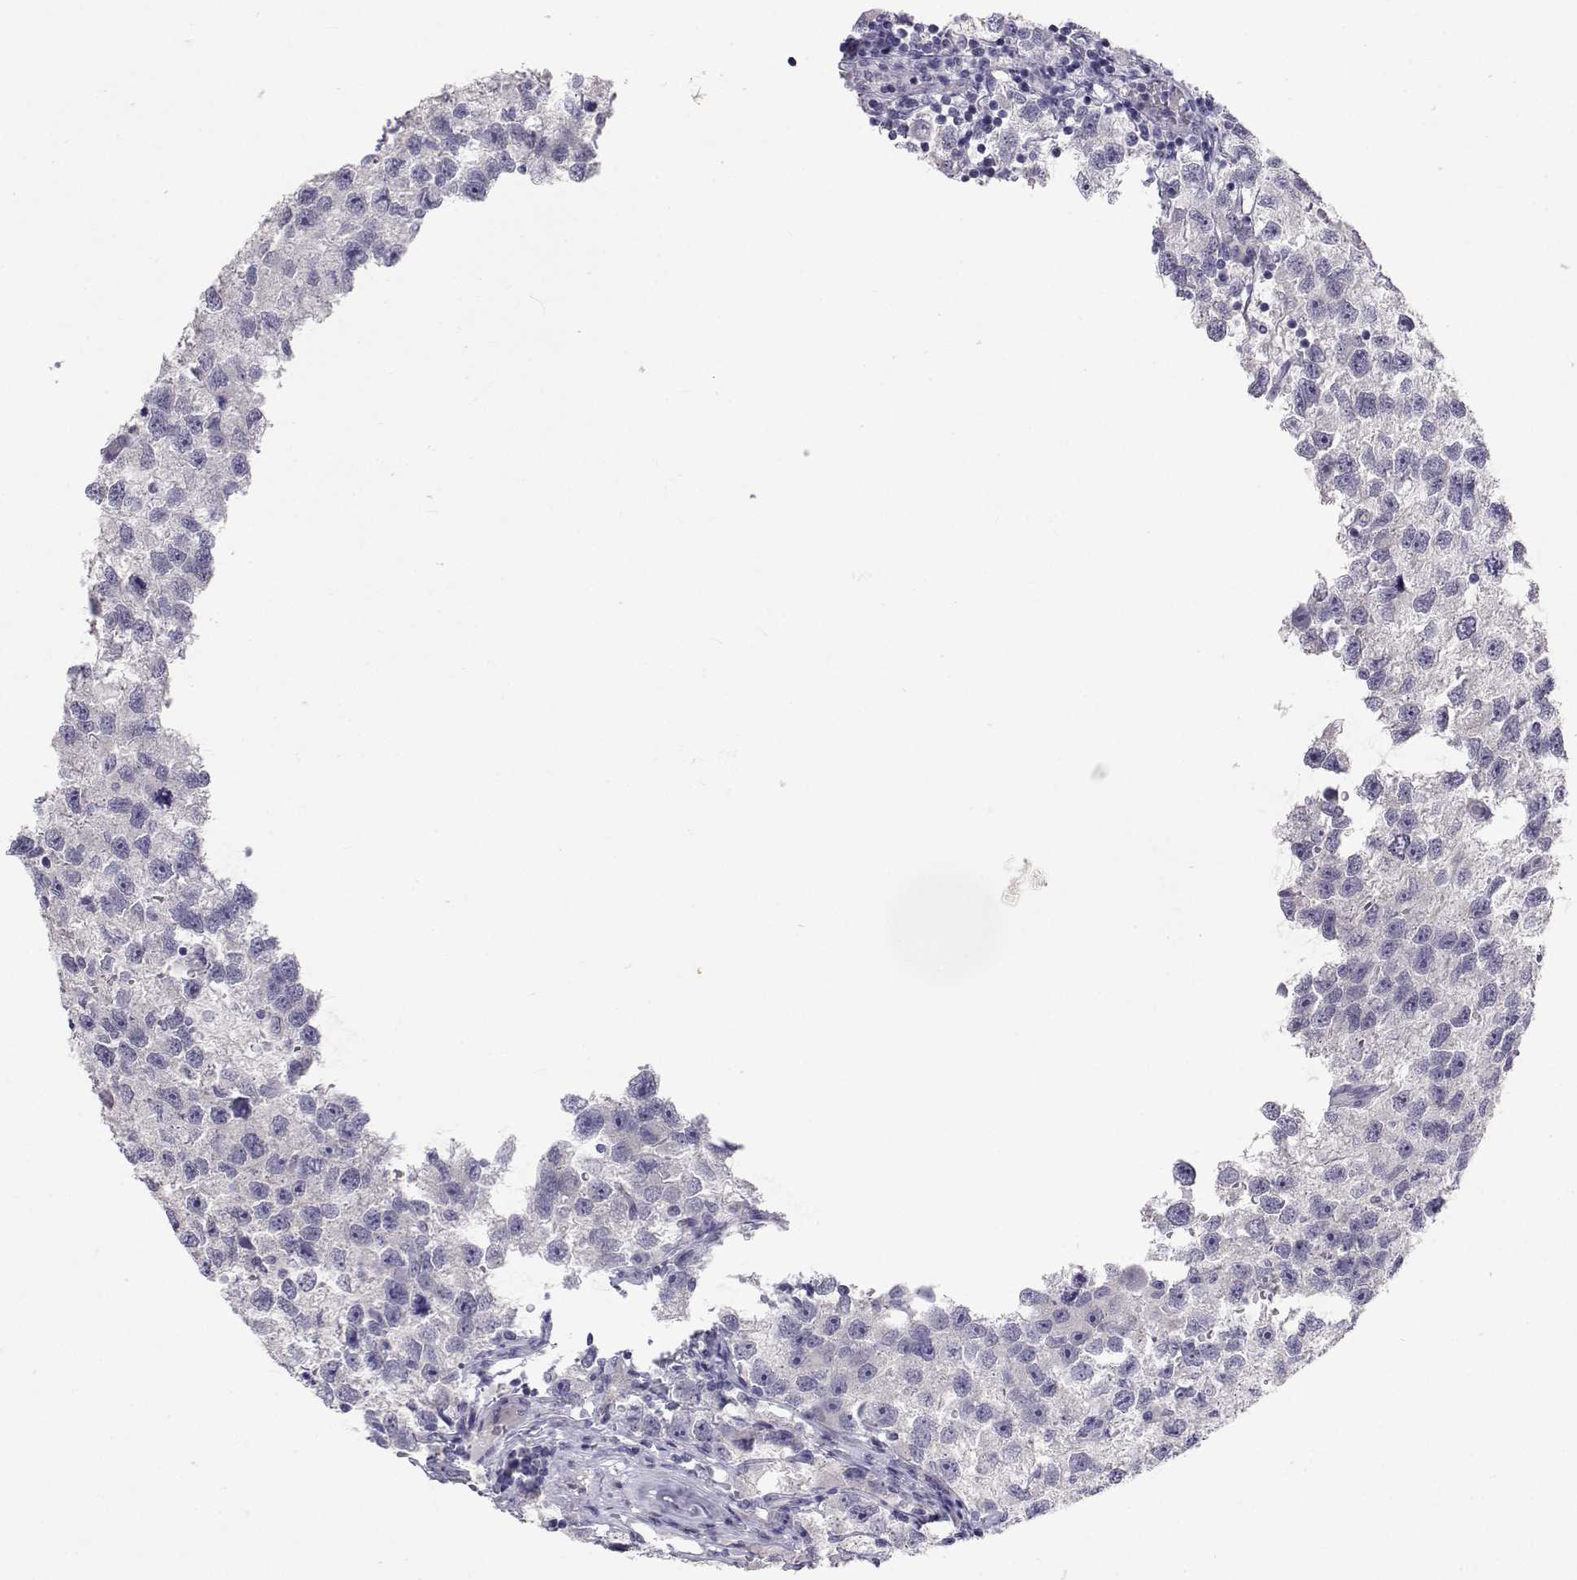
{"staining": {"intensity": "negative", "quantity": "none", "location": "none"}, "tissue": "testis cancer", "cell_type": "Tumor cells", "image_type": "cancer", "snomed": [{"axis": "morphology", "description": "Seminoma, NOS"}, {"axis": "topography", "description": "Testis"}], "caption": "This is an immunohistochemistry image of human testis cancer. There is no staining in tumor cells.", "gene": "SLC6A3", "patient": {"sex": "male", "age": 26}}